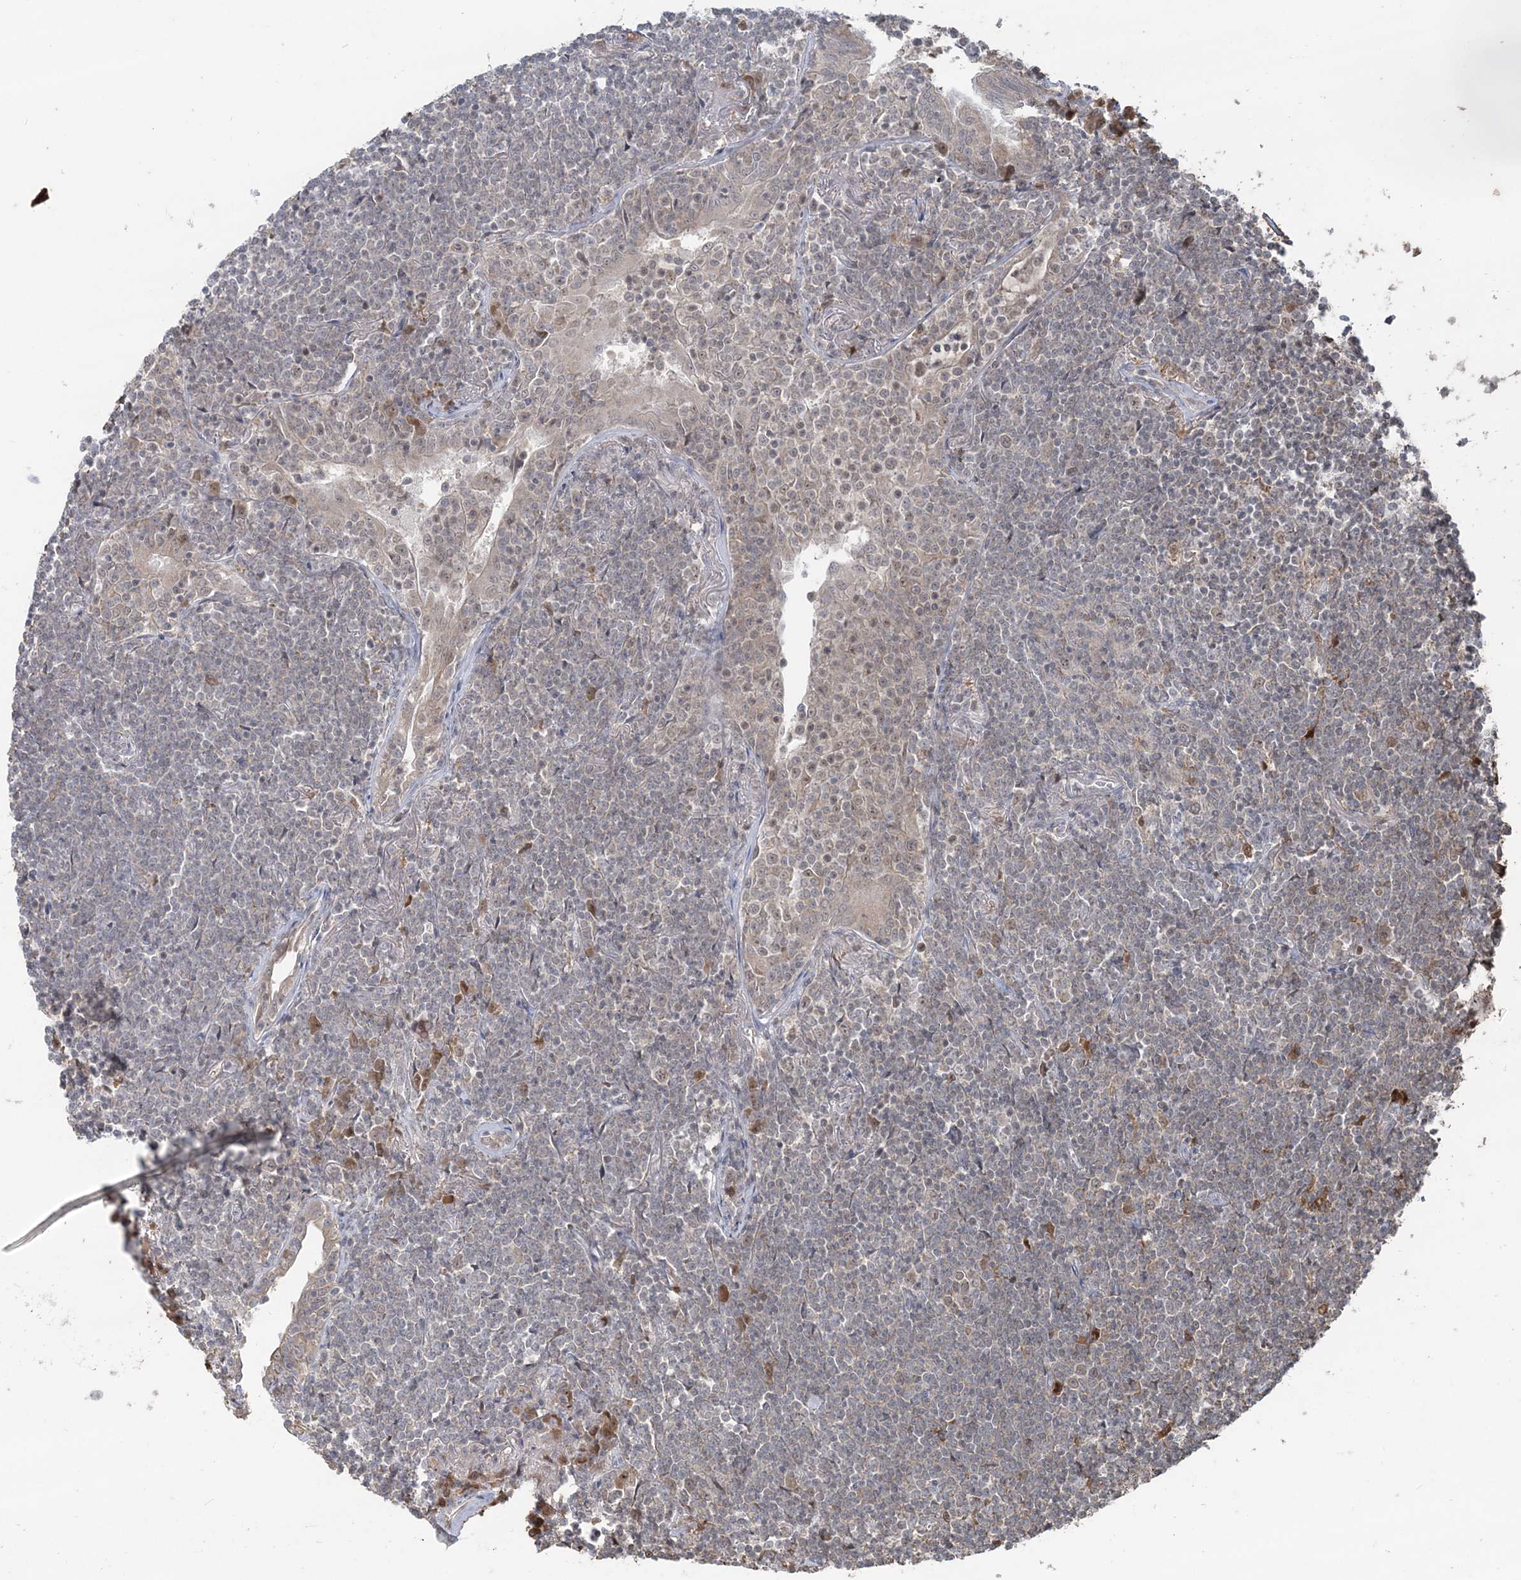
{"staining": {"intensity": "weak", "quantity": "<25%", "location": "cytoplasmic/membranous"}, "tissue": "lymphoma", "cell_type": "Tumor cells", "image_type": "cancer", "snomed": [{"axis": "morphology", "description": "Malignant lymphoma, non-Hodgkin's type, Low grade"}, {"axis": "topography", "description": "Lung"}], "caption": "Immunohistochemical staining of malignant lymphoma, non-Hodgkin's type (low-grade) displays no significant expression in tumor cells.", "gene": "SLU7", "patient": {"sex": "female", "age": 71}}